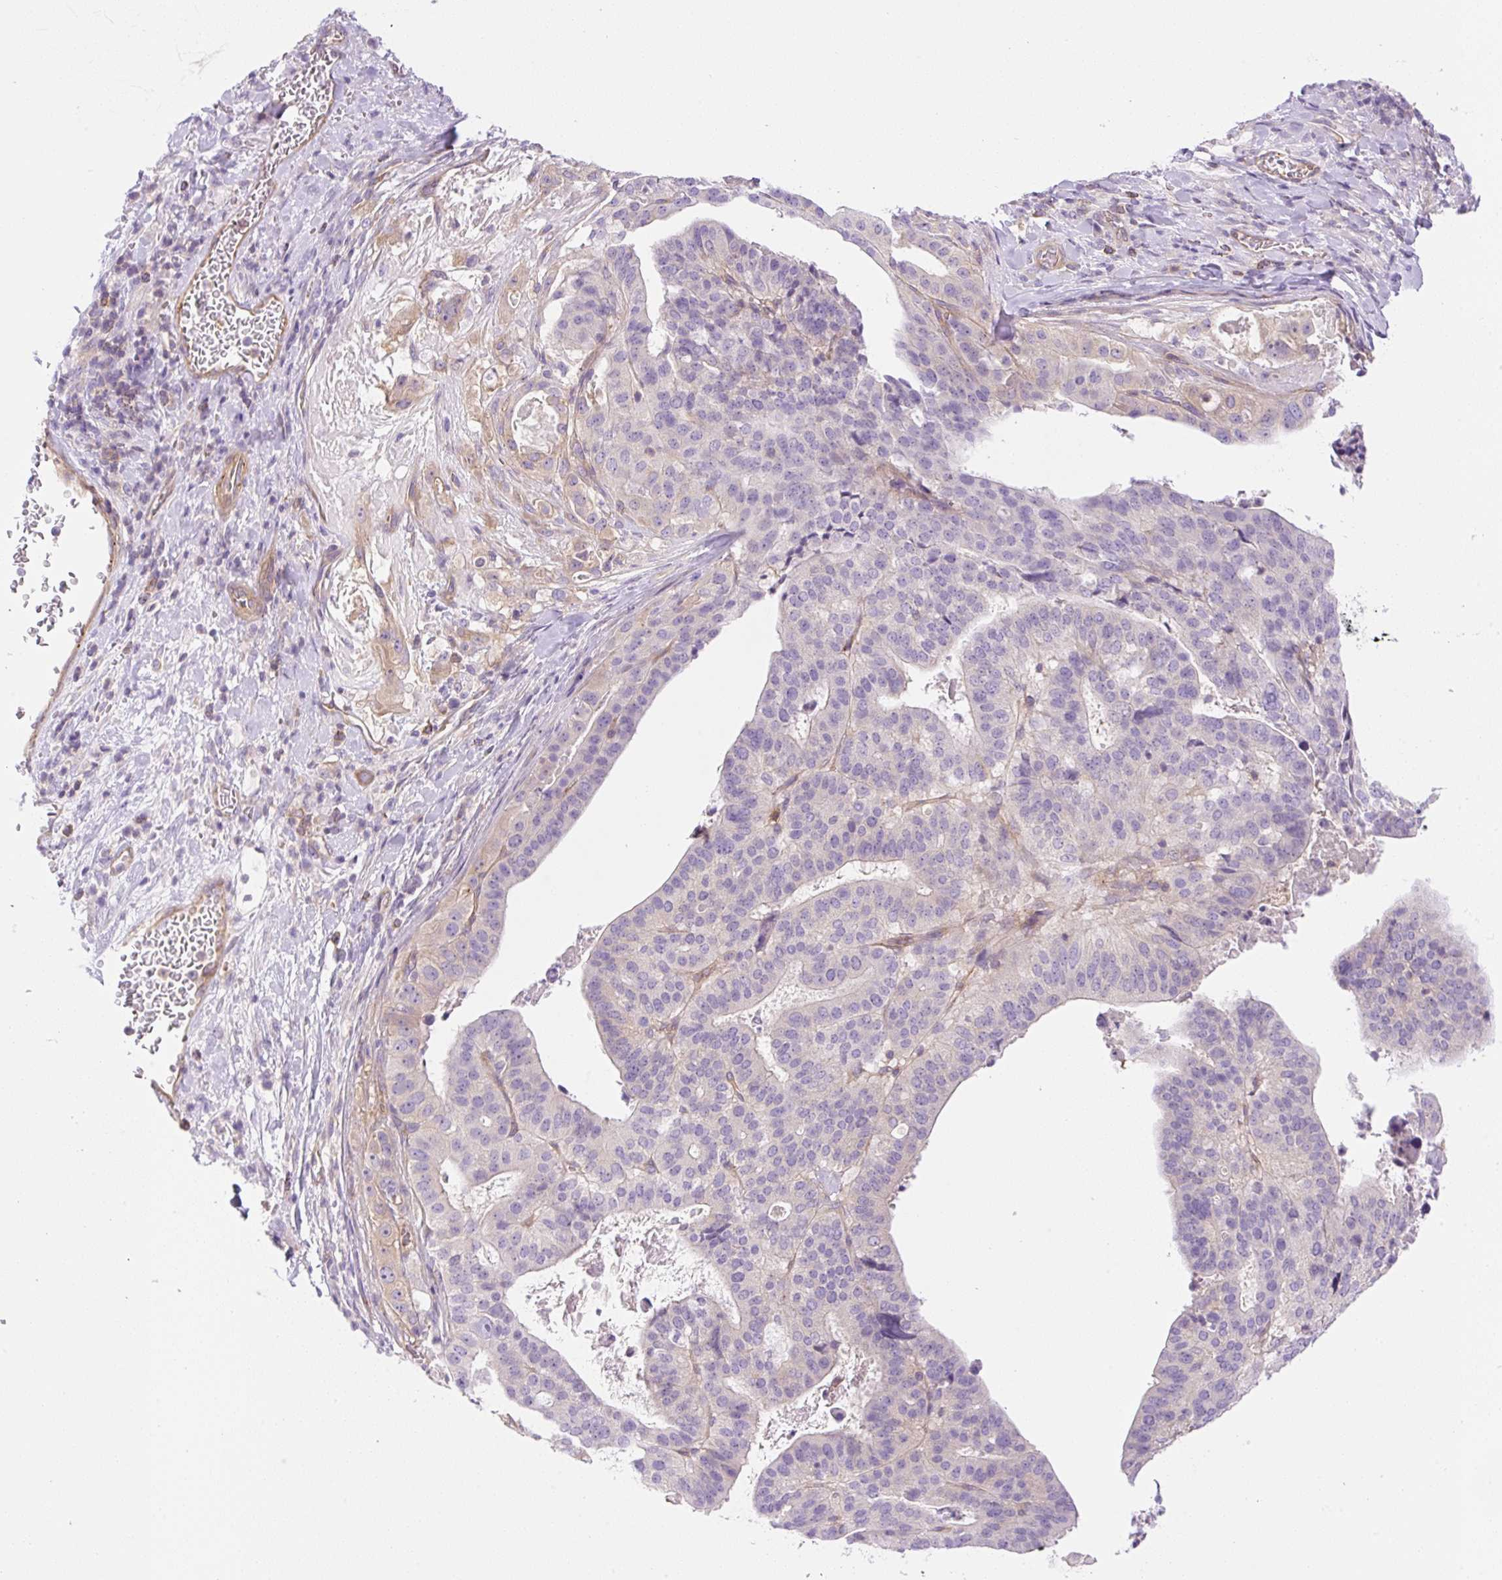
{"staining": {"intensity": "negative", "quantity": "none", "location": "none"}, "tissue": "stomach cancer", "cell_type": "Tumor cells", "image_type": "cancer", "snomed": [{"axis": "morphology", "description": "Adenocarcinoma, NOS"}, {"axis": "topography", "description": "Stomach"}], "caption": "Stomach cancer stained for a protein using IHC displays no expression tumor cells.", "gene": "EHD3", "patient": {"sex": "male", "age": 48}}